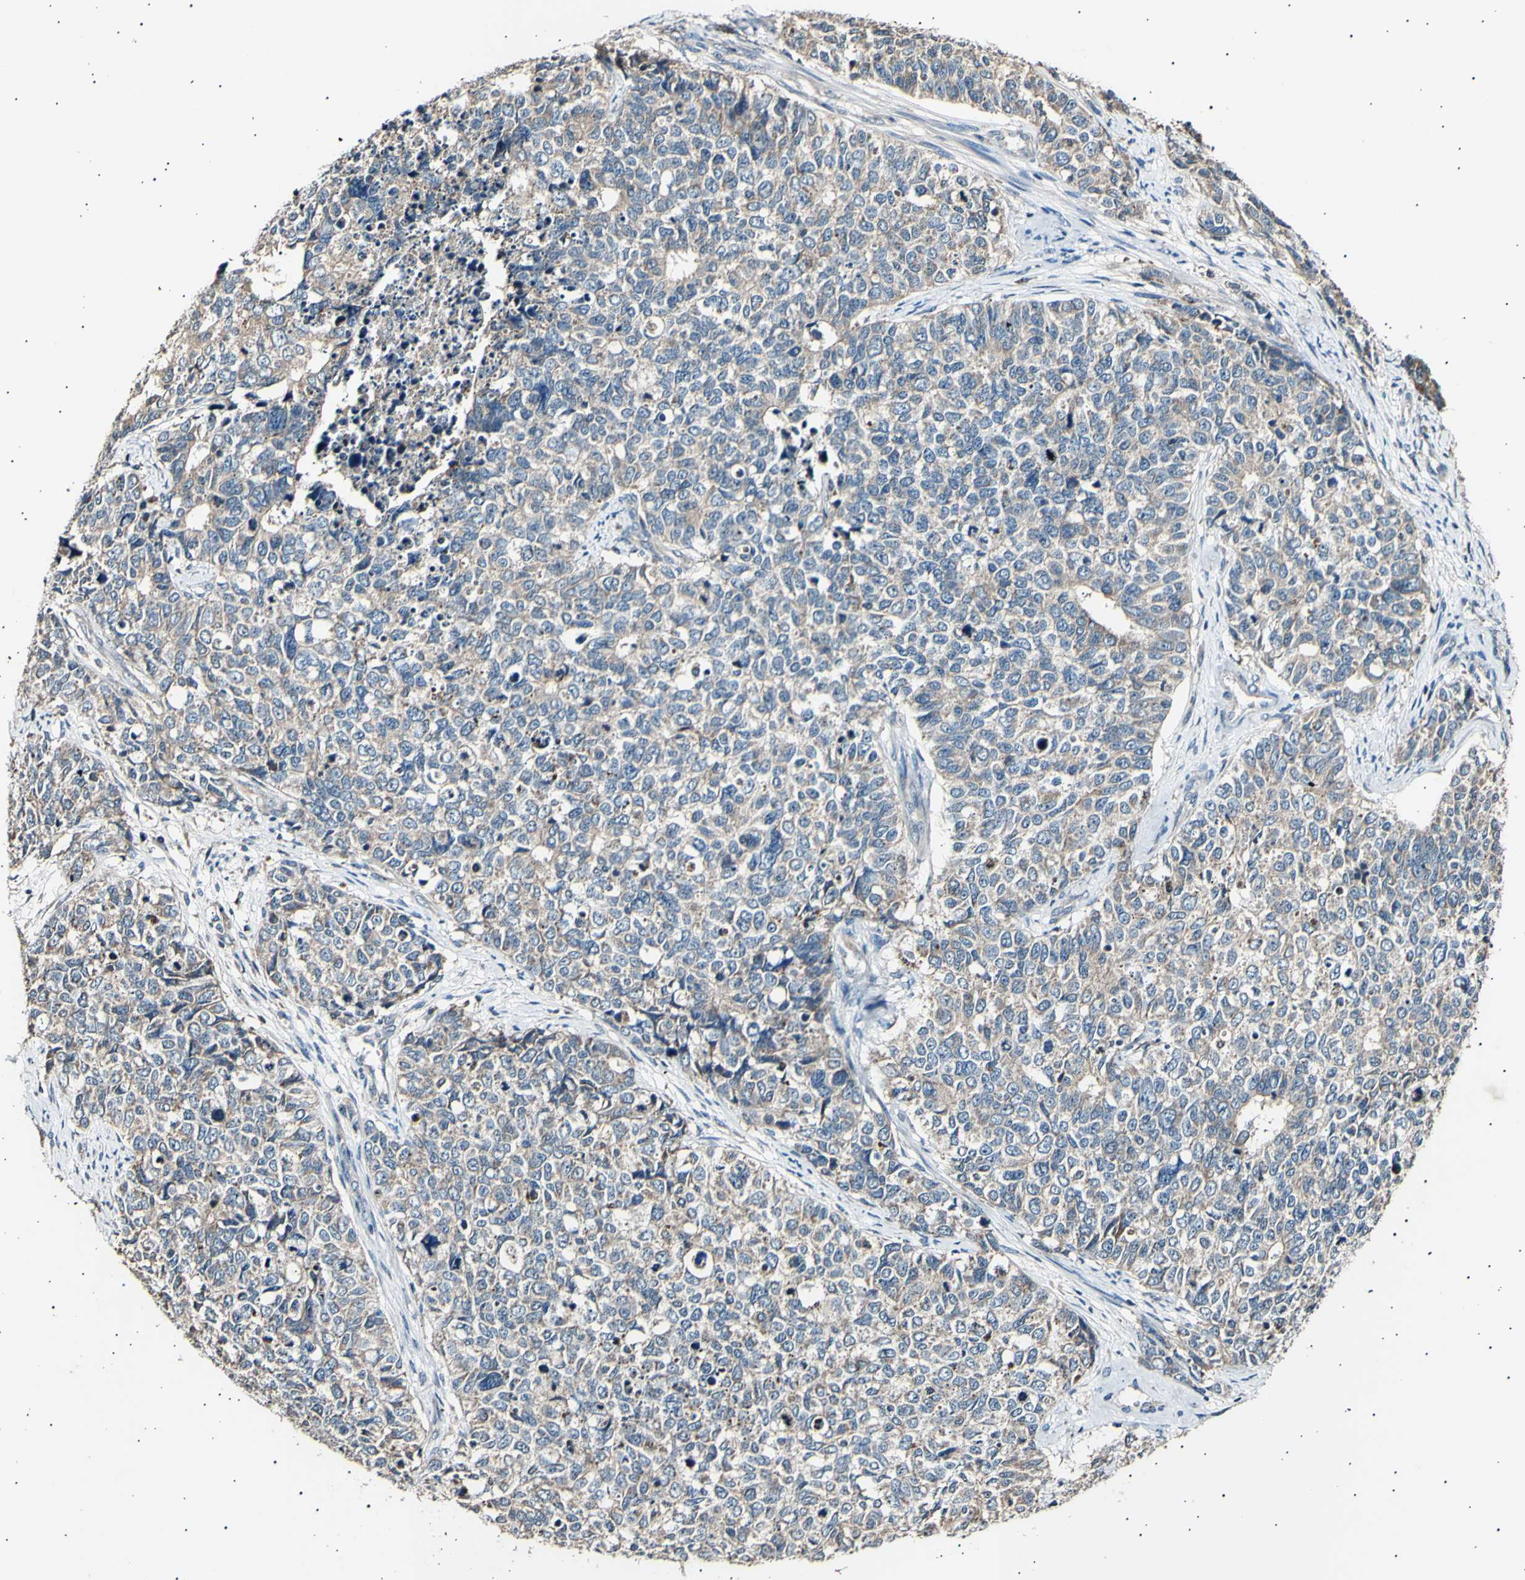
{"staining": {"intensity": "weak", "quantity": ">75%", "location": "cytoplasmic/membranous"}, "tissue": "cervical cancer", "cell_type": "Tumor cells", "image_type": "cancer", "snomed": [{"axis": "morphology", "description": "Squamous cell carcinoma, NOS"}, {"axis": "topography", "description": "Cervix"}], "caption": "Tumor cells exhibit low levels of weak cytoplasmic/membranous positivity in about >75% of cells in squamous cell carcinoma (cervical). (Stains: DAB (3,3'-diaminobenzidine) in brown, nuclei in blue, Microscopy: brightfield microscopy at high magnification).", "gene": "ITGA6", "patient": {"sex": "female", "age": 63}}